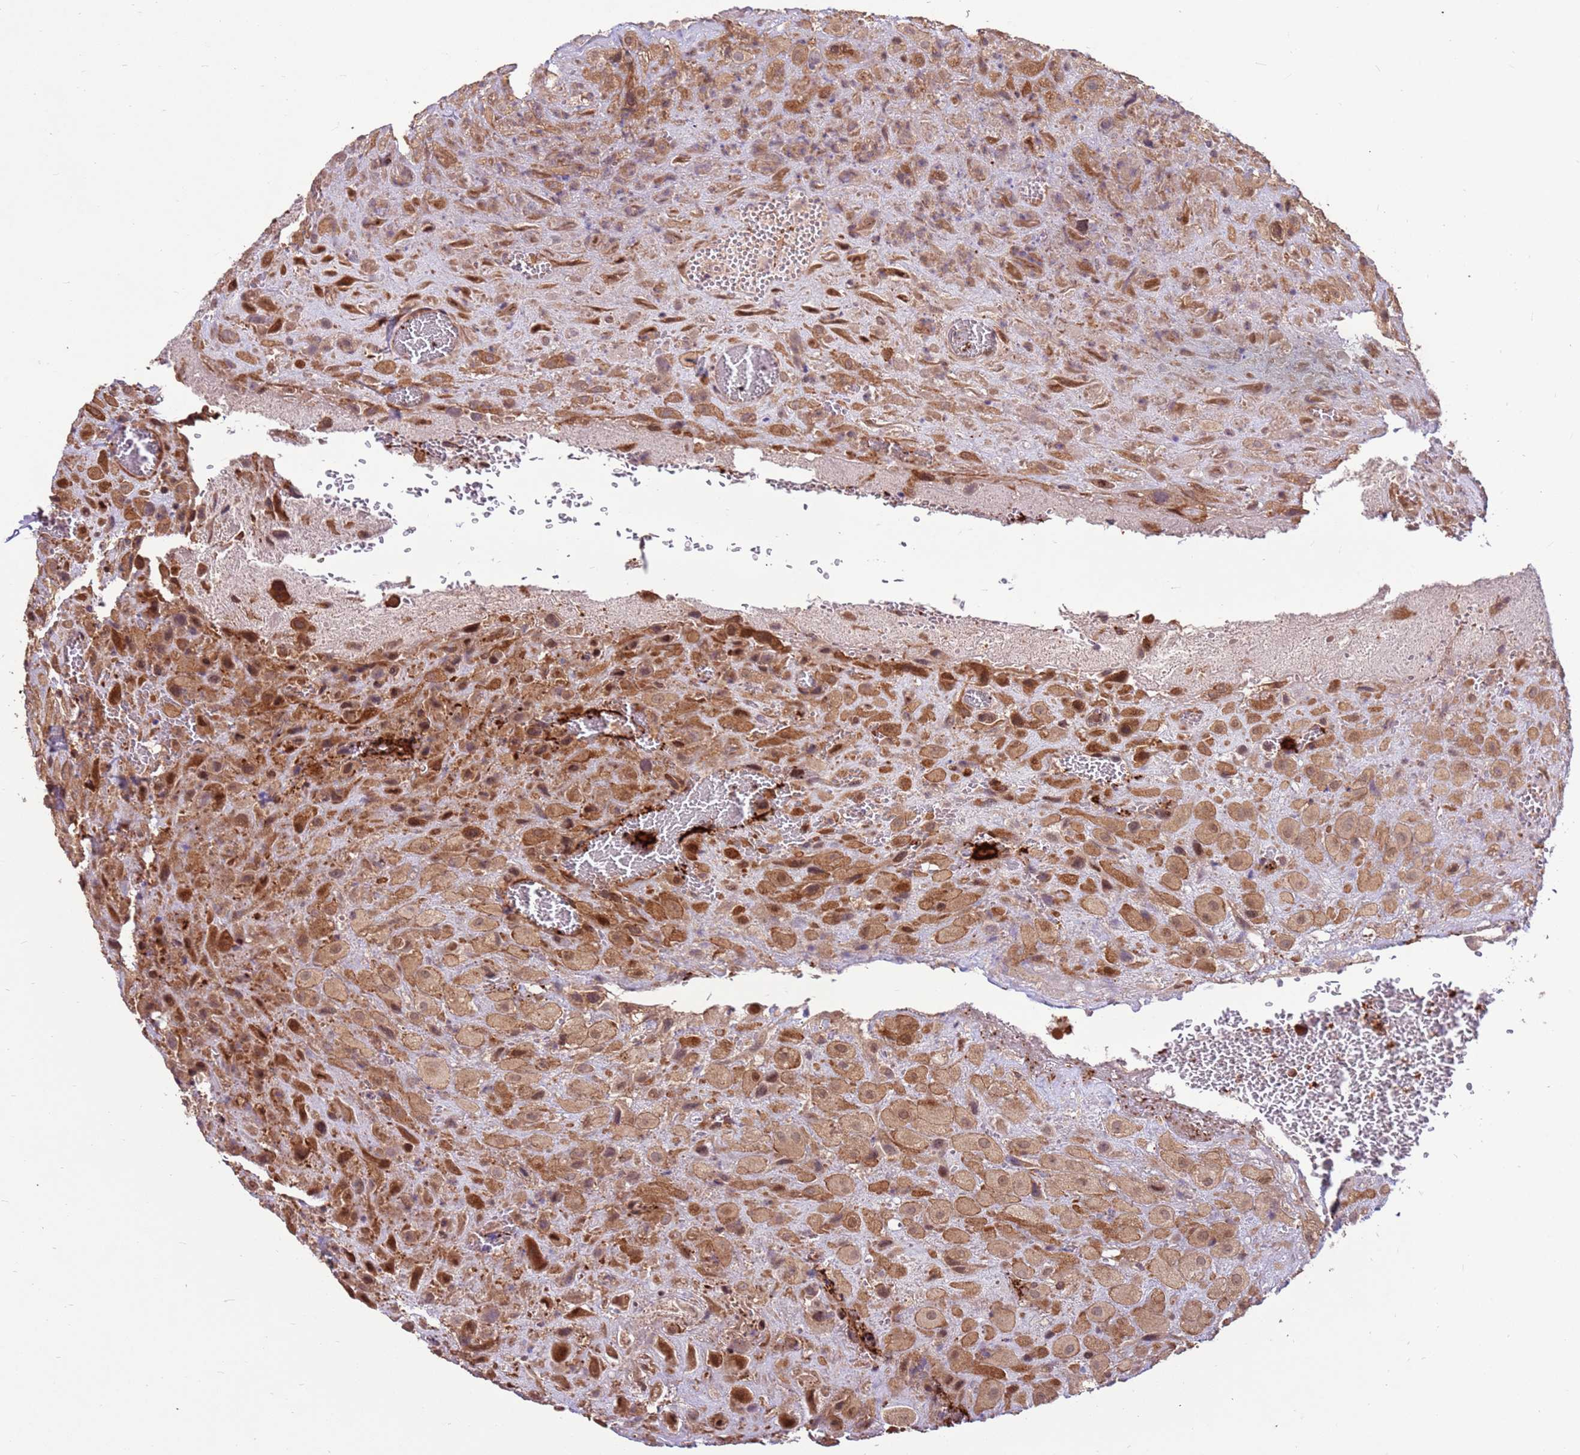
{"staining": {"intensity": "moderate", "quantity": ">75%", "location": "cytoplasmic/membranous,nuclear"}, "tissue": "placenta", "cell_type": "Decidual cells", "image_type": "normal", "snomed": [{"axis": "morphology", "description": "Normal tissue, NOS"}, {"axis": "topography", "description": "Placenta"}], "caption": "IHC (DAB (3,3'-diaminobenzidine)) staining of unremarkable human placenta displays moderate cytoplasmic/membranous,nuclear protein positivity in about >75% of decidual cells.", "gene": "CCDC112", "patient": {"sex": "female", "age": 35}}